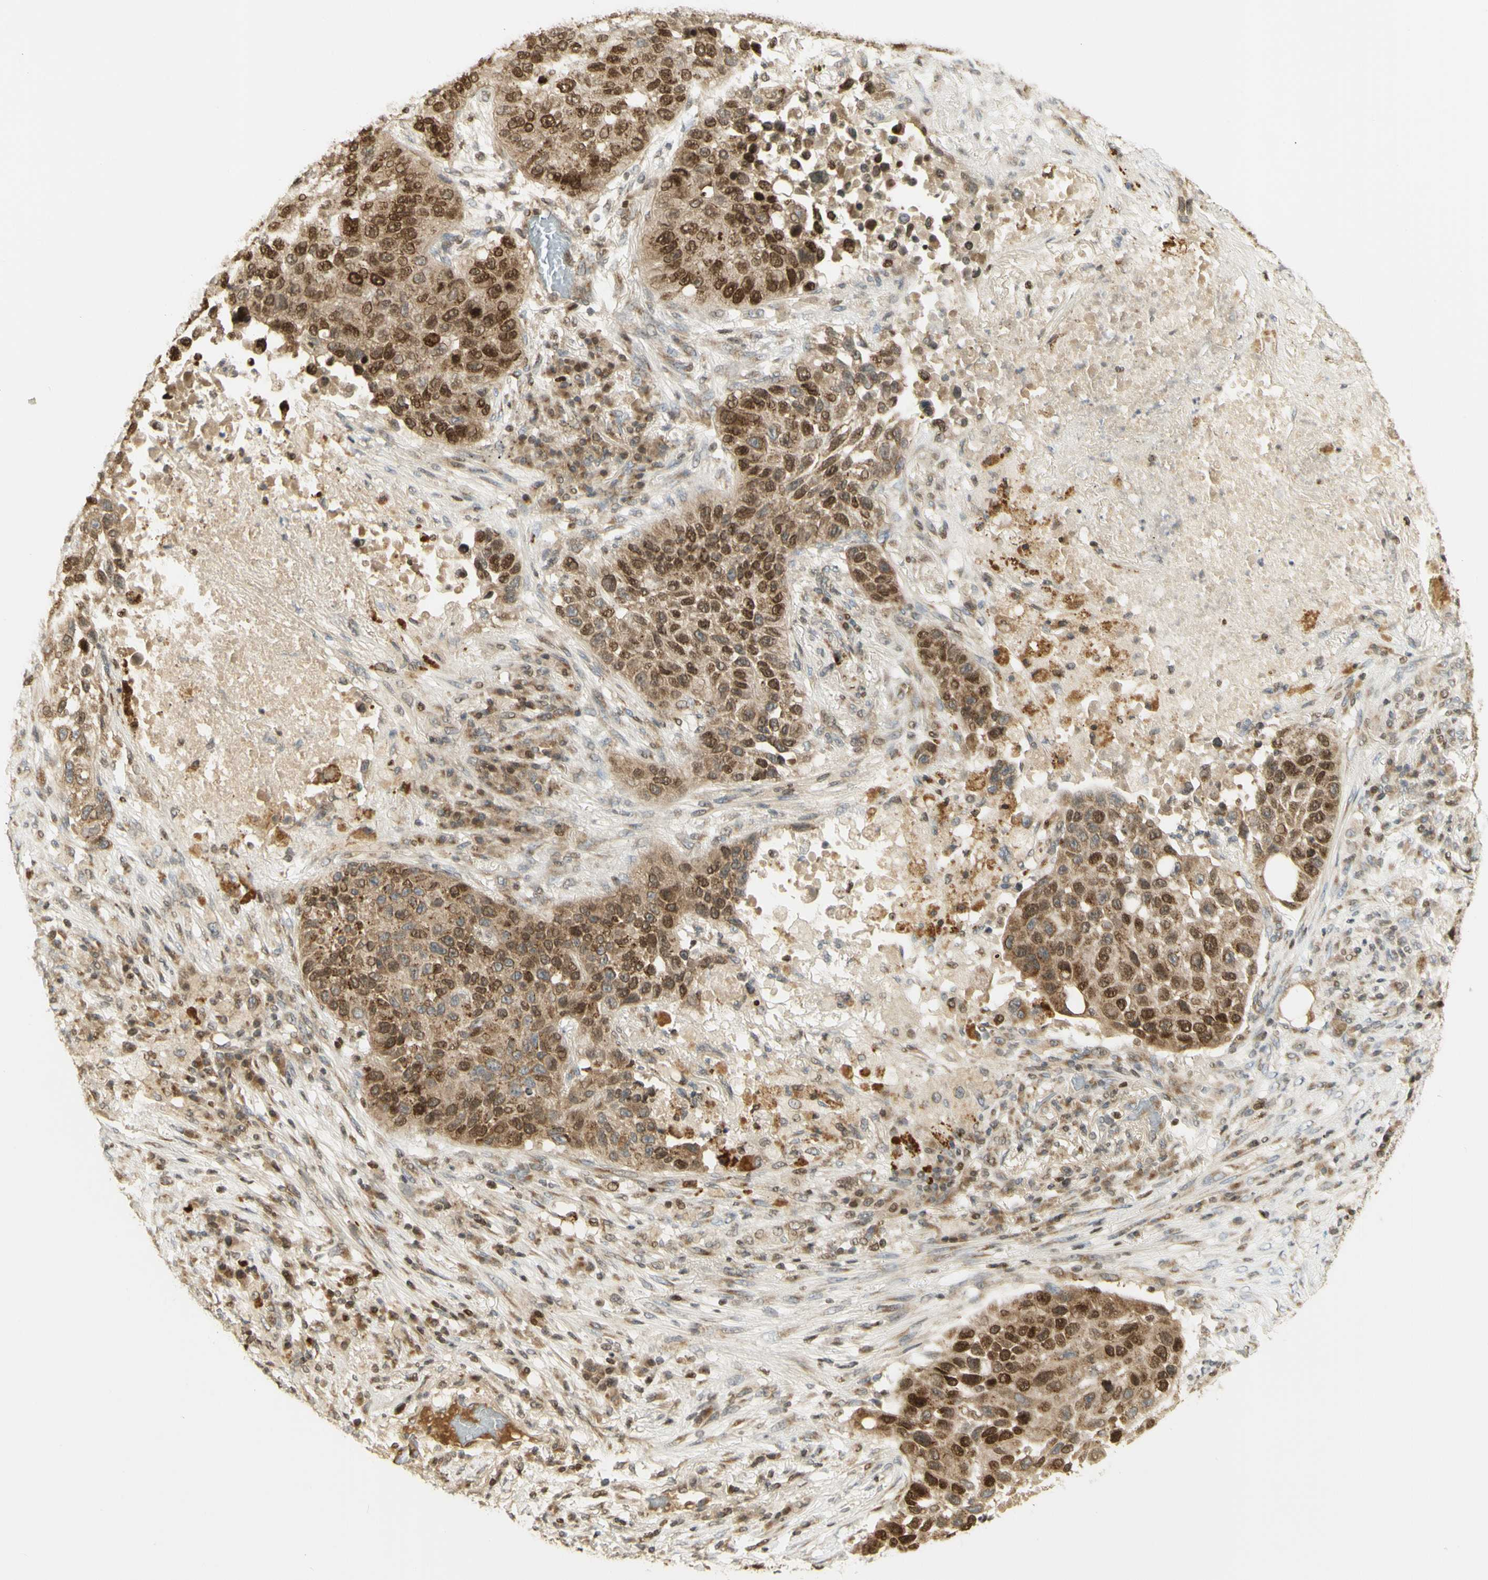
{"staining": {"intensity": "strong", "quantity": ">75%", "location": "cytoplasmic/membranous,nuclear"}, "tissue": "lung cancer", "cell_type": "Tumor cells", "image_type": "cancer", "snomed": [{"axis": "morphology", "description": "Squamous cell carcinoma, NOS"}, {"axis": "topography", "description": "Lung"}], "caption": "Protein expression analysis of human squamous cell carcinoma (lung) reveals strong cytoplasmic/membranous and nuclear staining in approximately >75% of tumor cells.", "gene": "KIF11", "patient": {"sex": "male", "age": 57}}